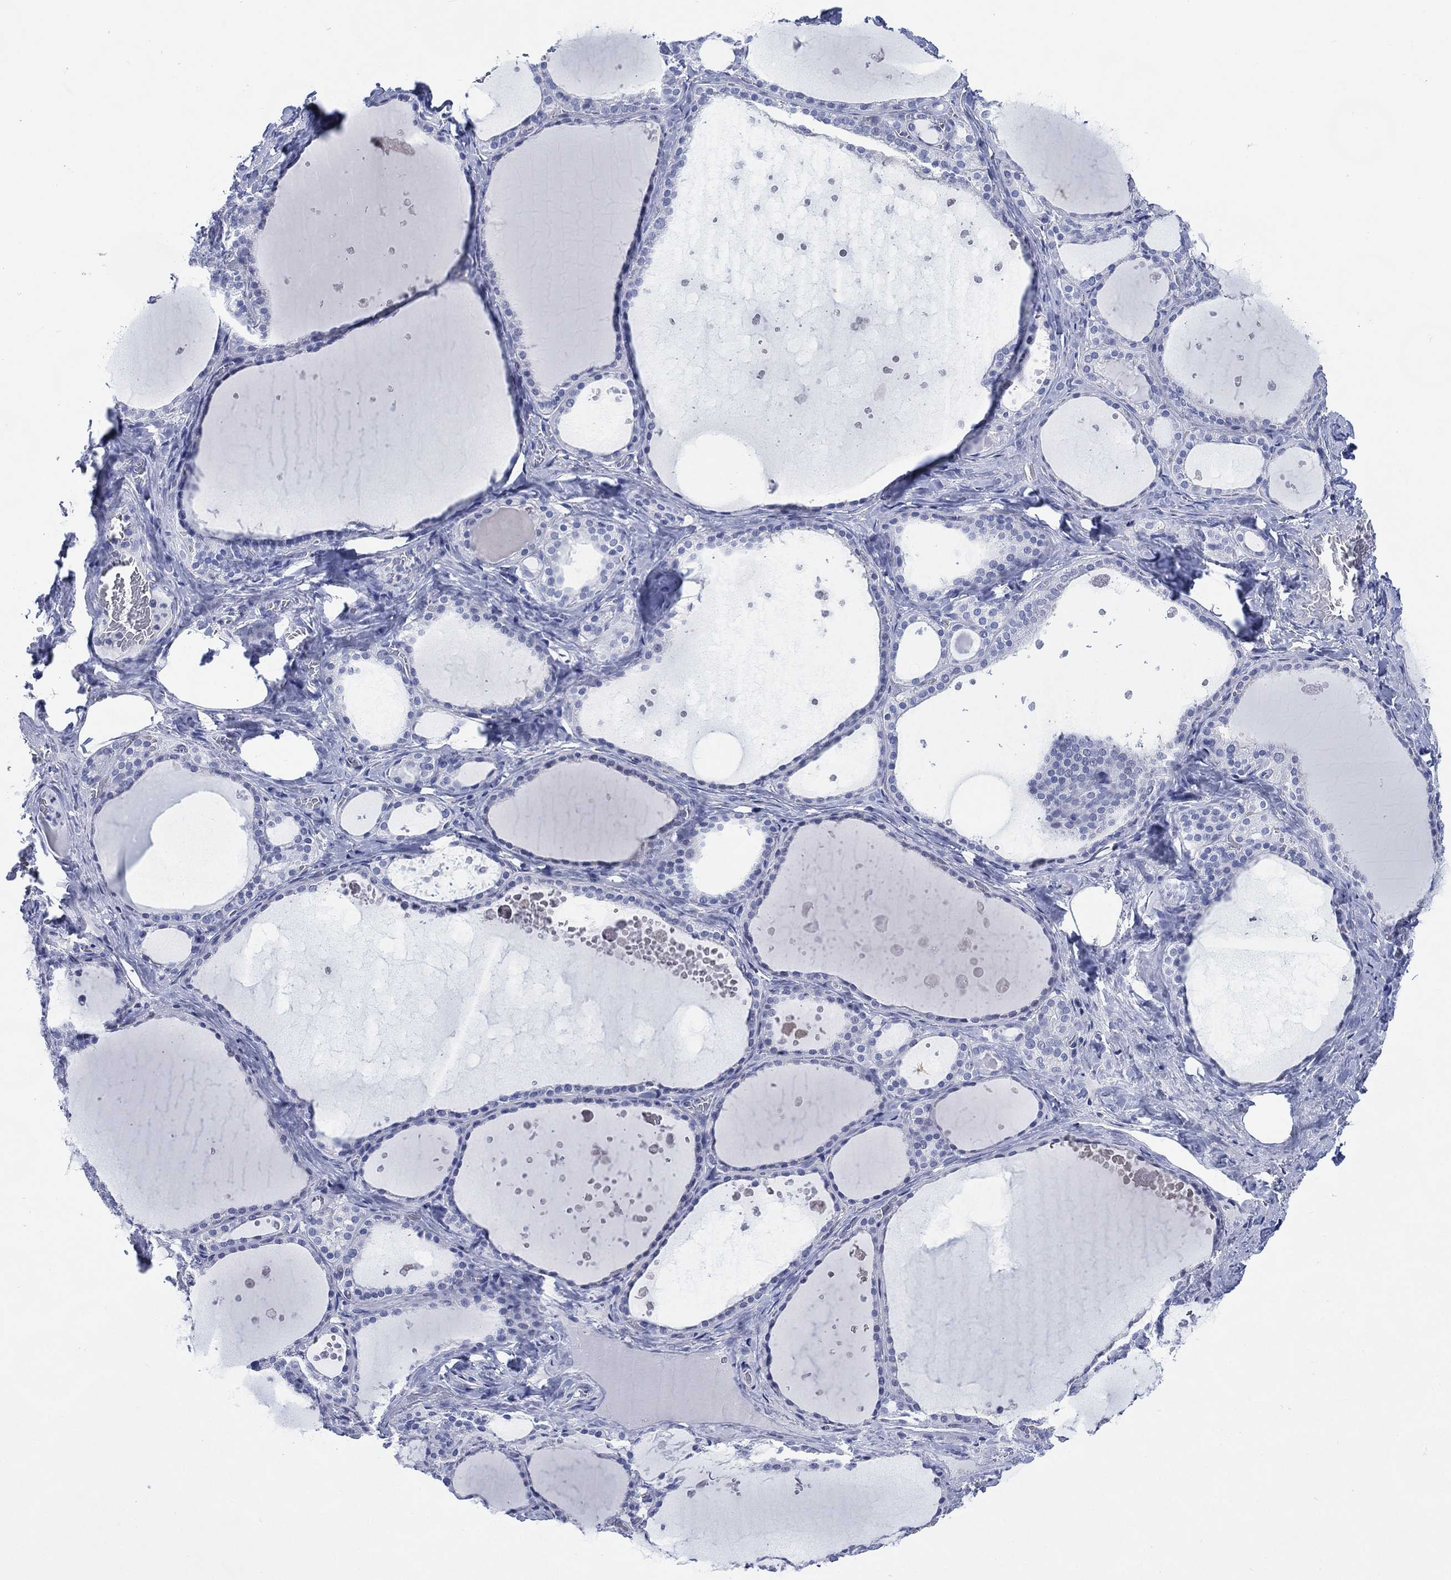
{"staining": {"intensity": "negative", "quantity": "none", "location": "none"}, "tissue": "thyroid gland", "cell_type": "Glandular cells", "image_type": "normal", "snomed": [{"axis": "morphology", "description": "Normal tissue, NOS"}, {"axis": "topography", "description": "Thyroid gland"}], "caption": "Immunohistochemistry (IHC) of normal human thyroid gland demonstrates no expression in glandular cells.", "gene": "TMEM247", "patient": {"sex": "male", "age": 63}}